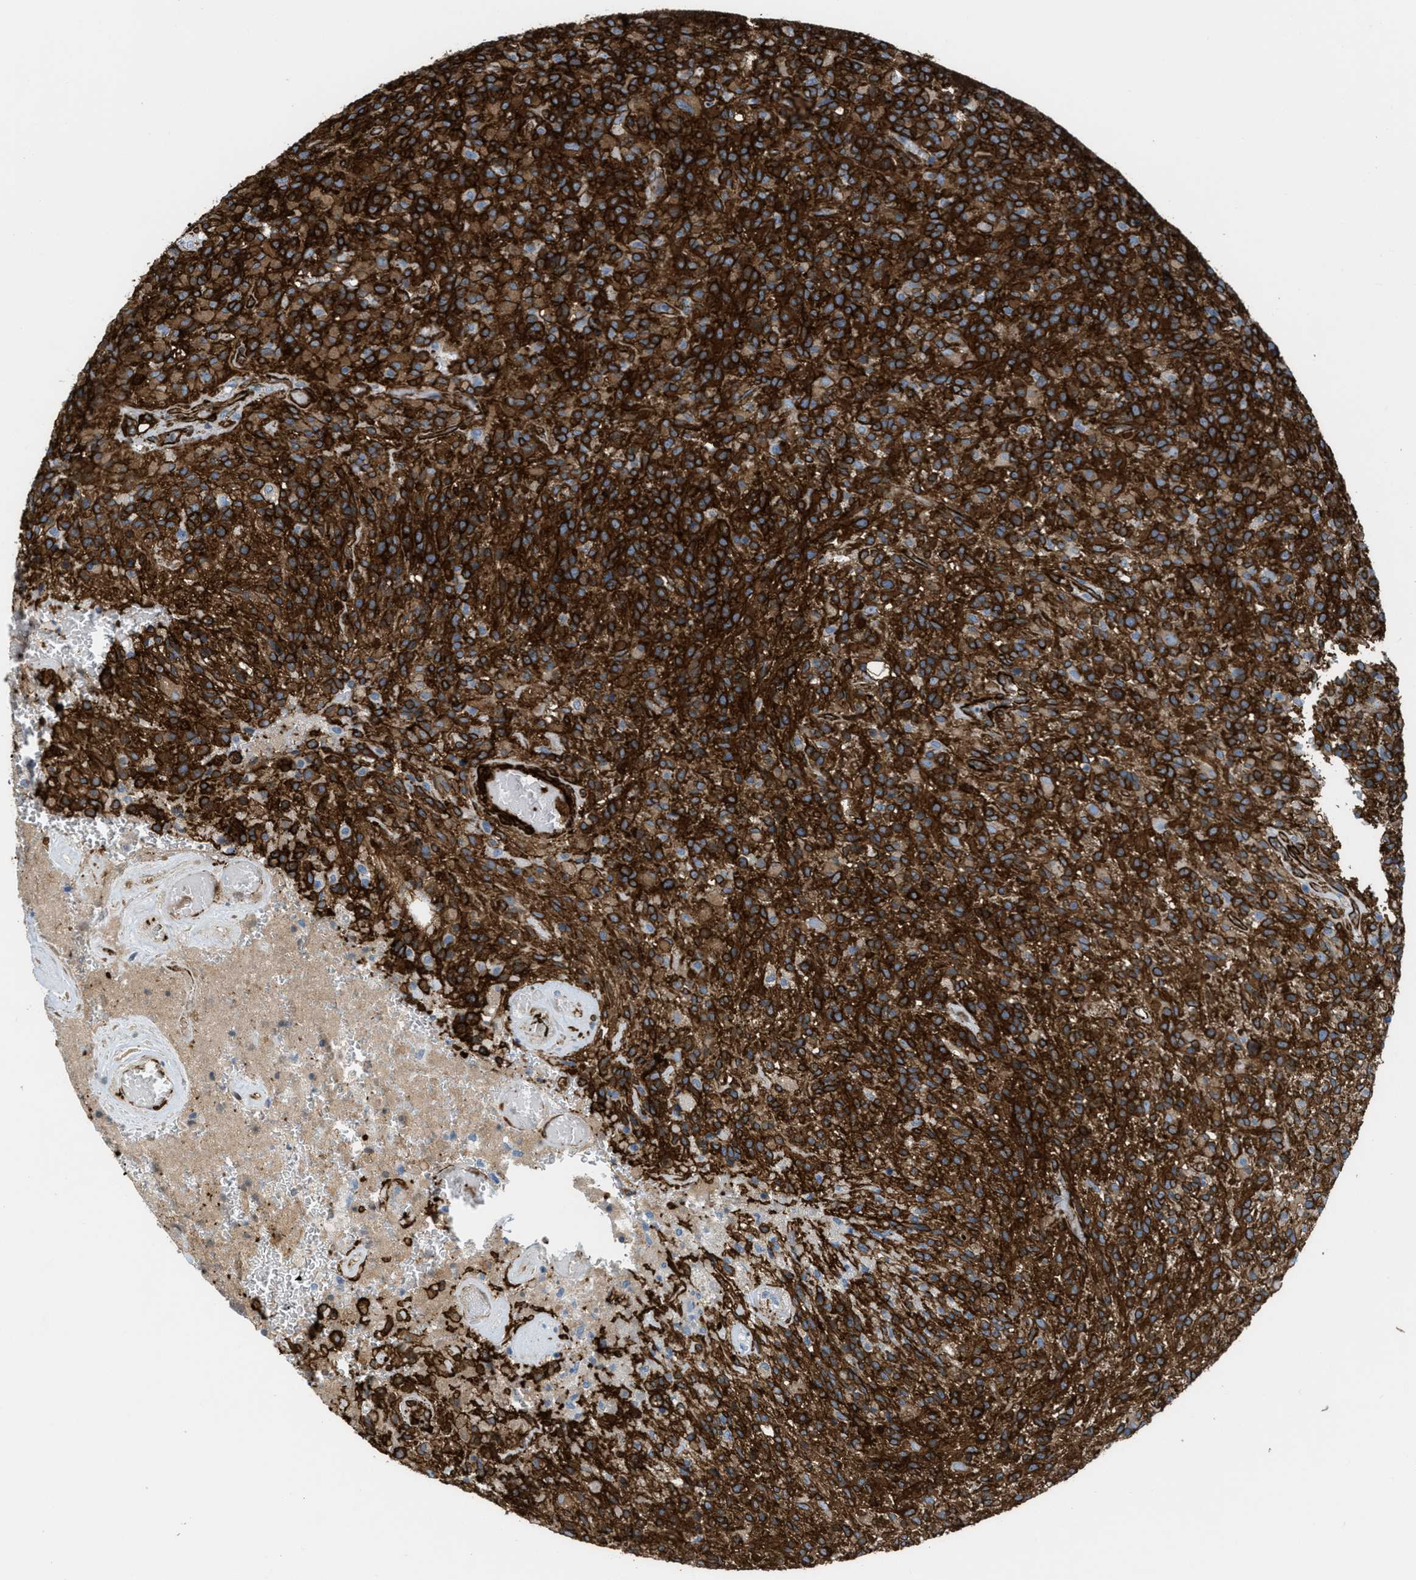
{"staining": {"intensity": "strong", "quantity": ">75%", "location": "cytoplasmic/membranous"}, "tissue": "glioma", "cell_type": "Tumor cells", "image_type": "cancer", "snomed": [{"axis": "morphology", "description": "Glioma, malignant, High grade"}, {"axis": "topography", "description": "Brain"}], "caption": "High-grade glioma (malignant) tissue demonstrates strong cytoplasmic/membranous staining in approximately >75% of tumor cells, visualized by immunohistochemistry.", "gene": "CALD1", "patient": {"sex": "male", "age": 71}}